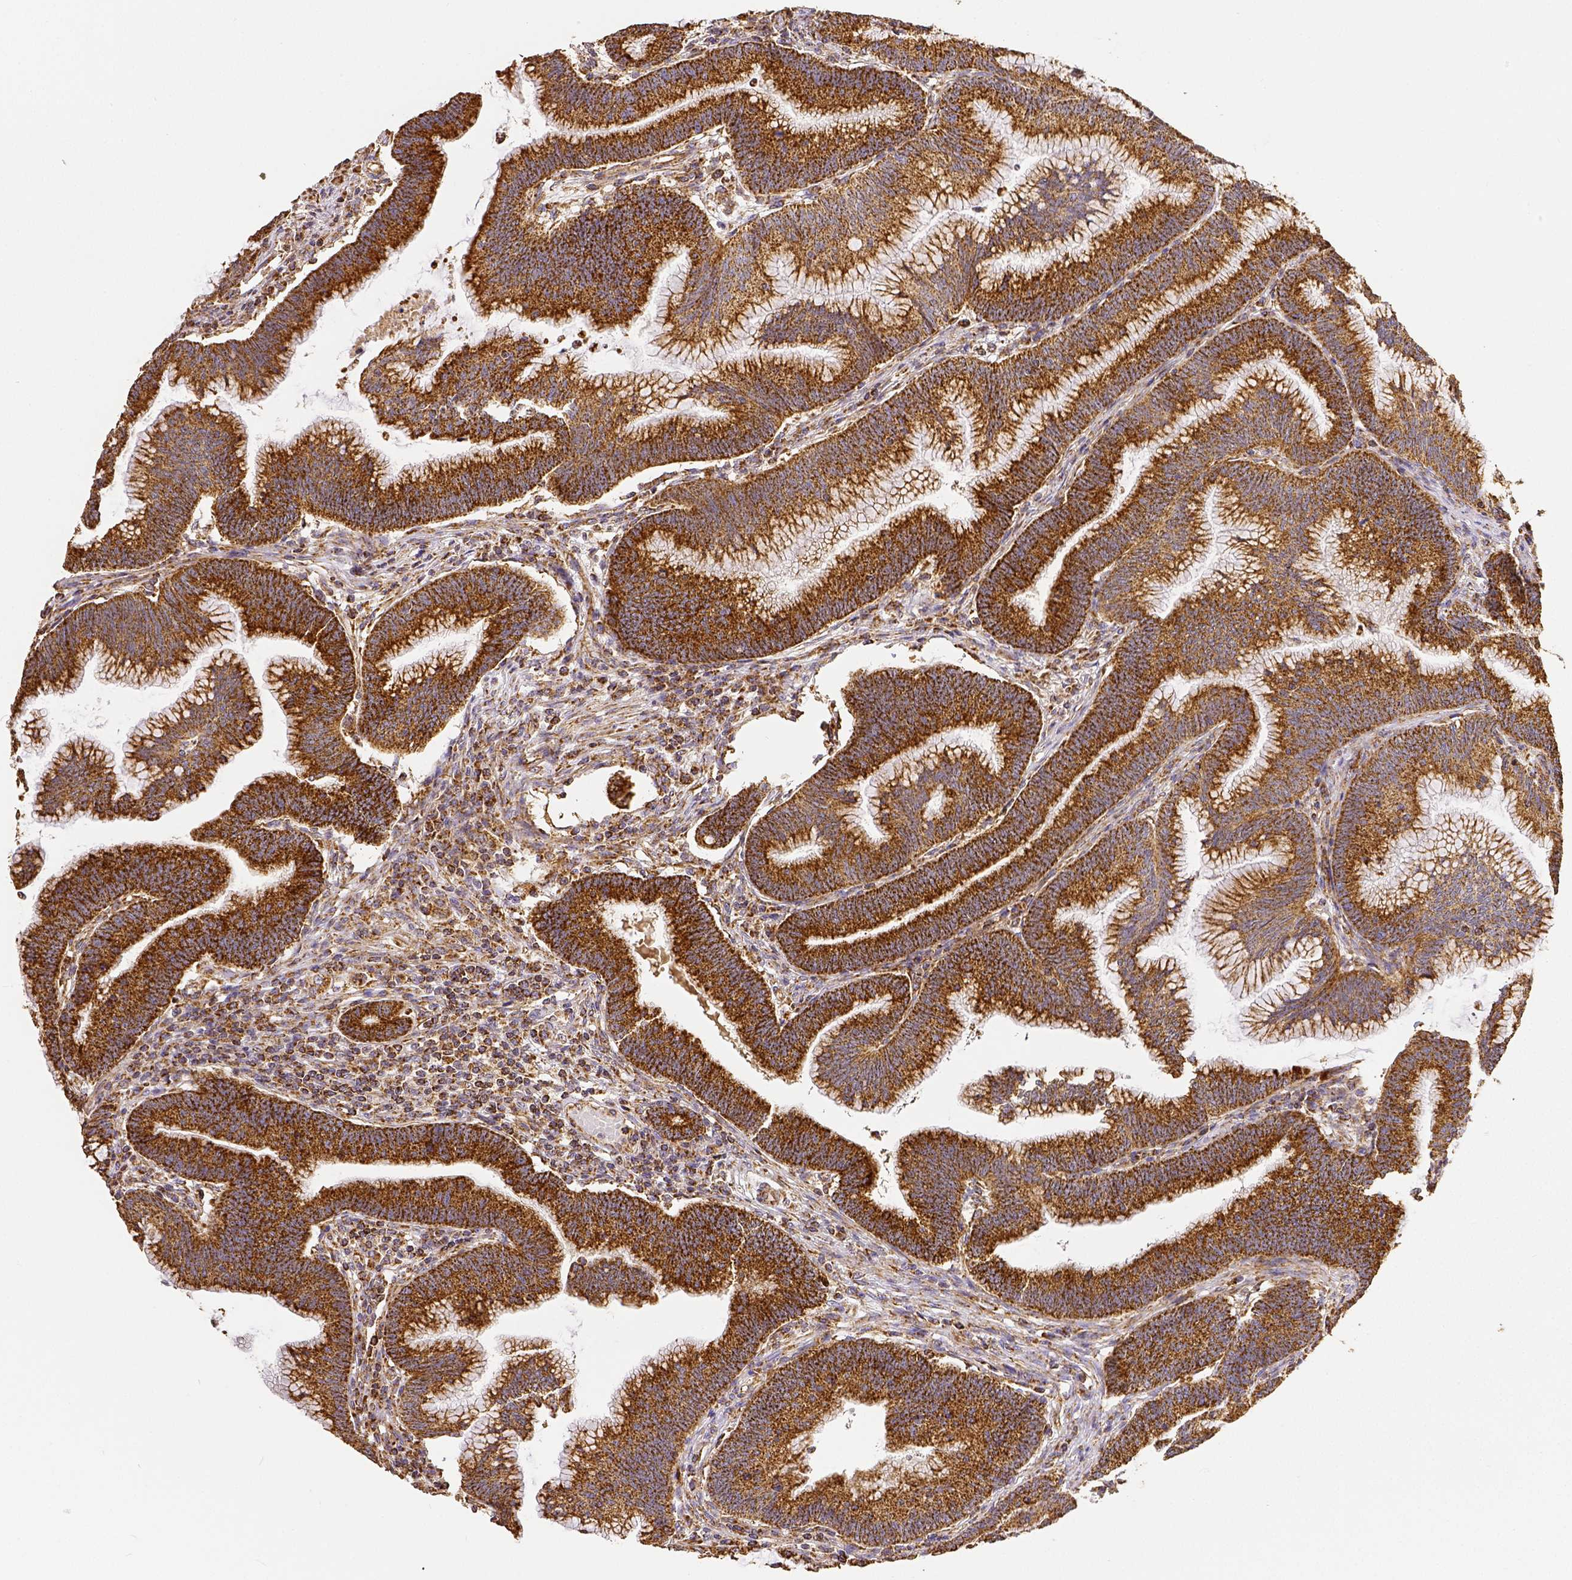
{"staining": {"intensity": "strong", "quantity": ">75%", "location": "cytoplasmic/membranous"}, "tissue": "colorectal cancer", "cell_type": "Tumor cells", "image_type": "cancer", "snomed": [{"axis": "morphology", "description": "Adenocarcinoma, NOS"}, {"axis": "topography", "description": "Colon"}], "caption": "Immunohistochemical staining of adenocarcinoma (colorectal) shows strong cytoplasmic/membranous protein staining in approximately >75% of tumor cells.", "gene": "SDHB", "patient": {"sex": "female", "age": 78}}